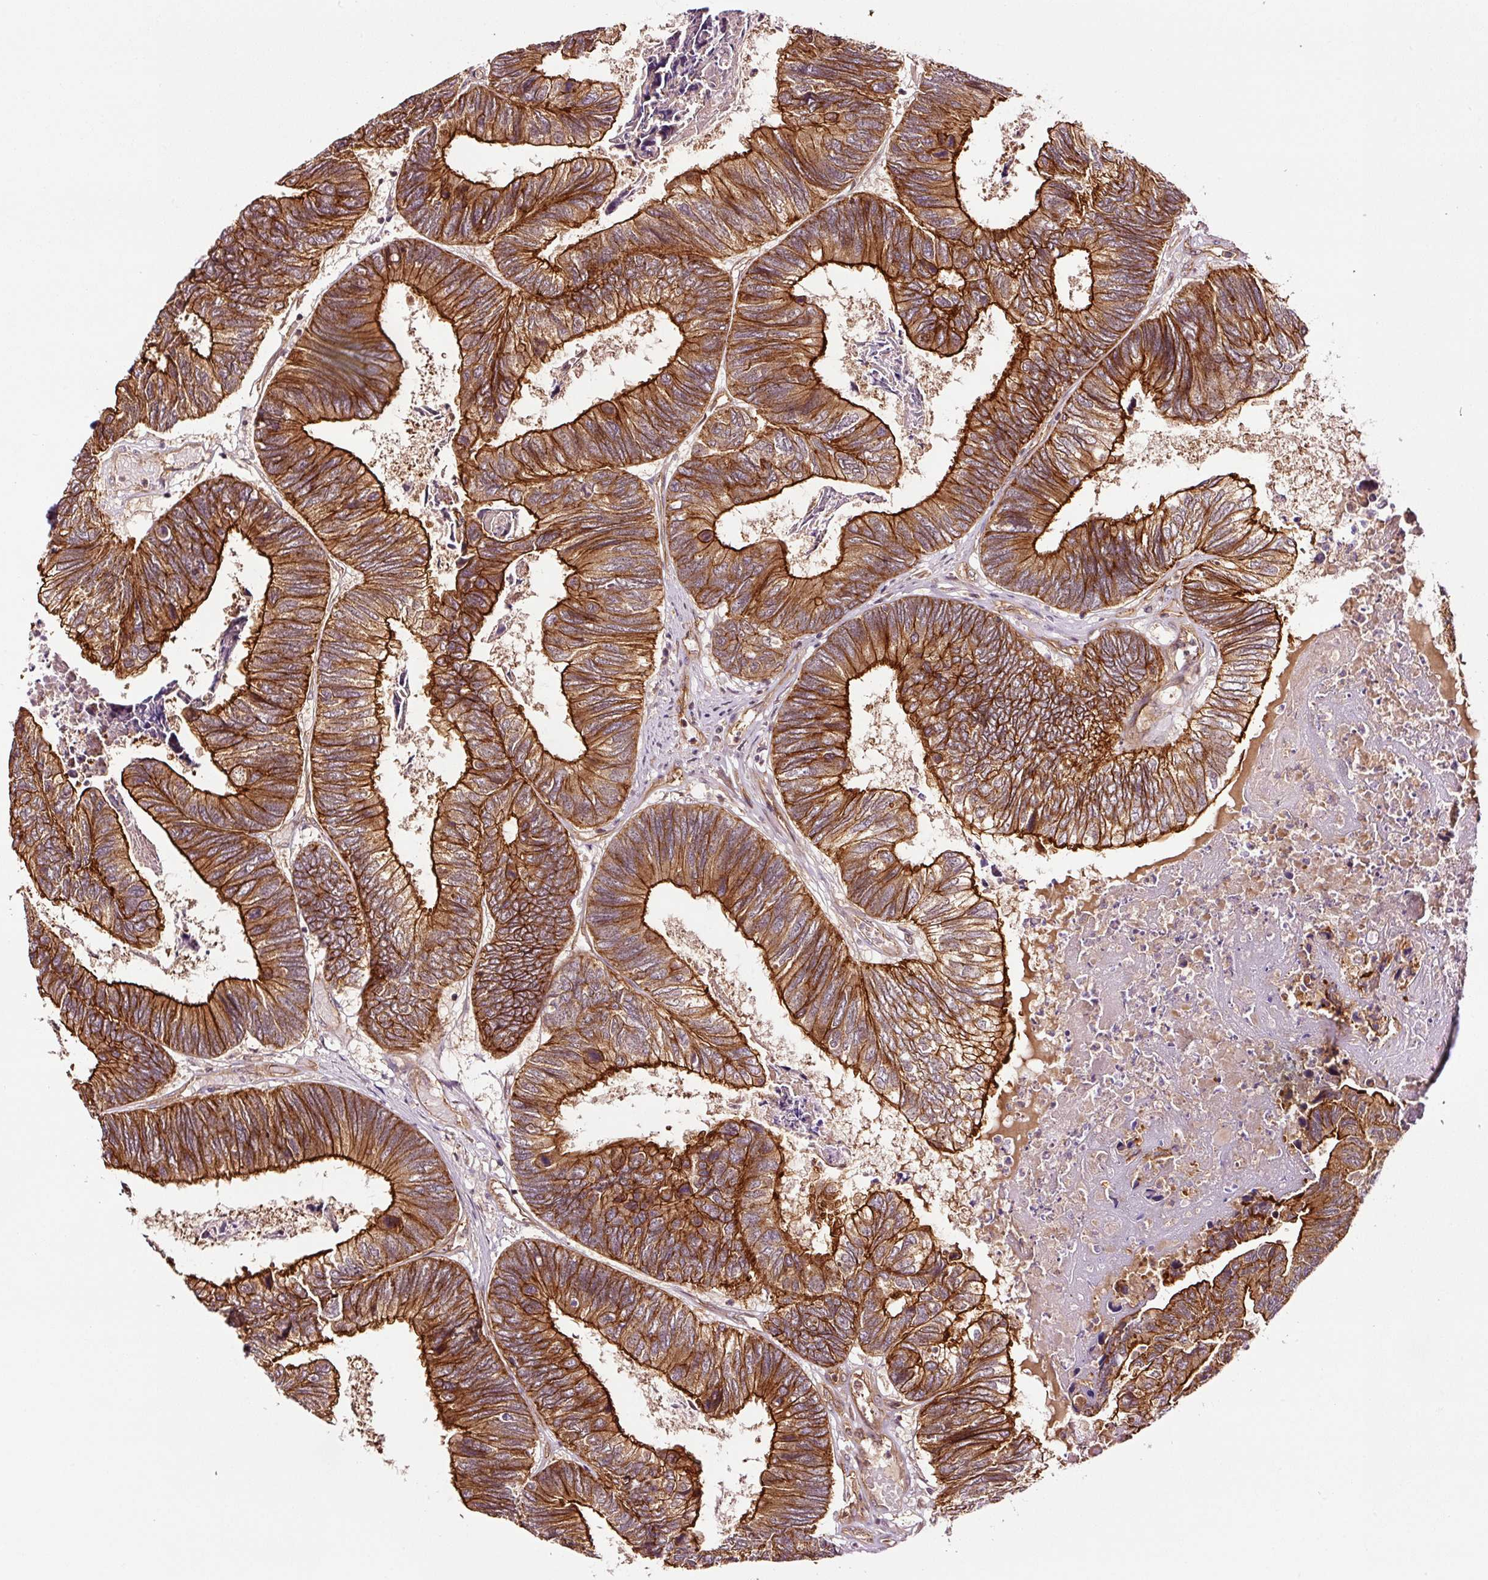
{"staining": {"intensity": "strong", "quantity": ">75%", "location": "cytoplasmic/membranous"}, "tissue": "colorectal cancer", "cell_type": "Tumor cells", "image_type": "cancer", "snomed": [{"axis": "morphology", "description": "Adenocarcinoma, NOS"}, {"axis": "topography", "description": "Colon"}], "caption": "Human colorectal cancer (adenocarcinoma) stained for a protein (brown) exhibits strong cytoplasmic/membranous positive expression in about >75% of tumor cells.", "gene": "METAP1", "patient": {"sex": "female", "age": 67}}